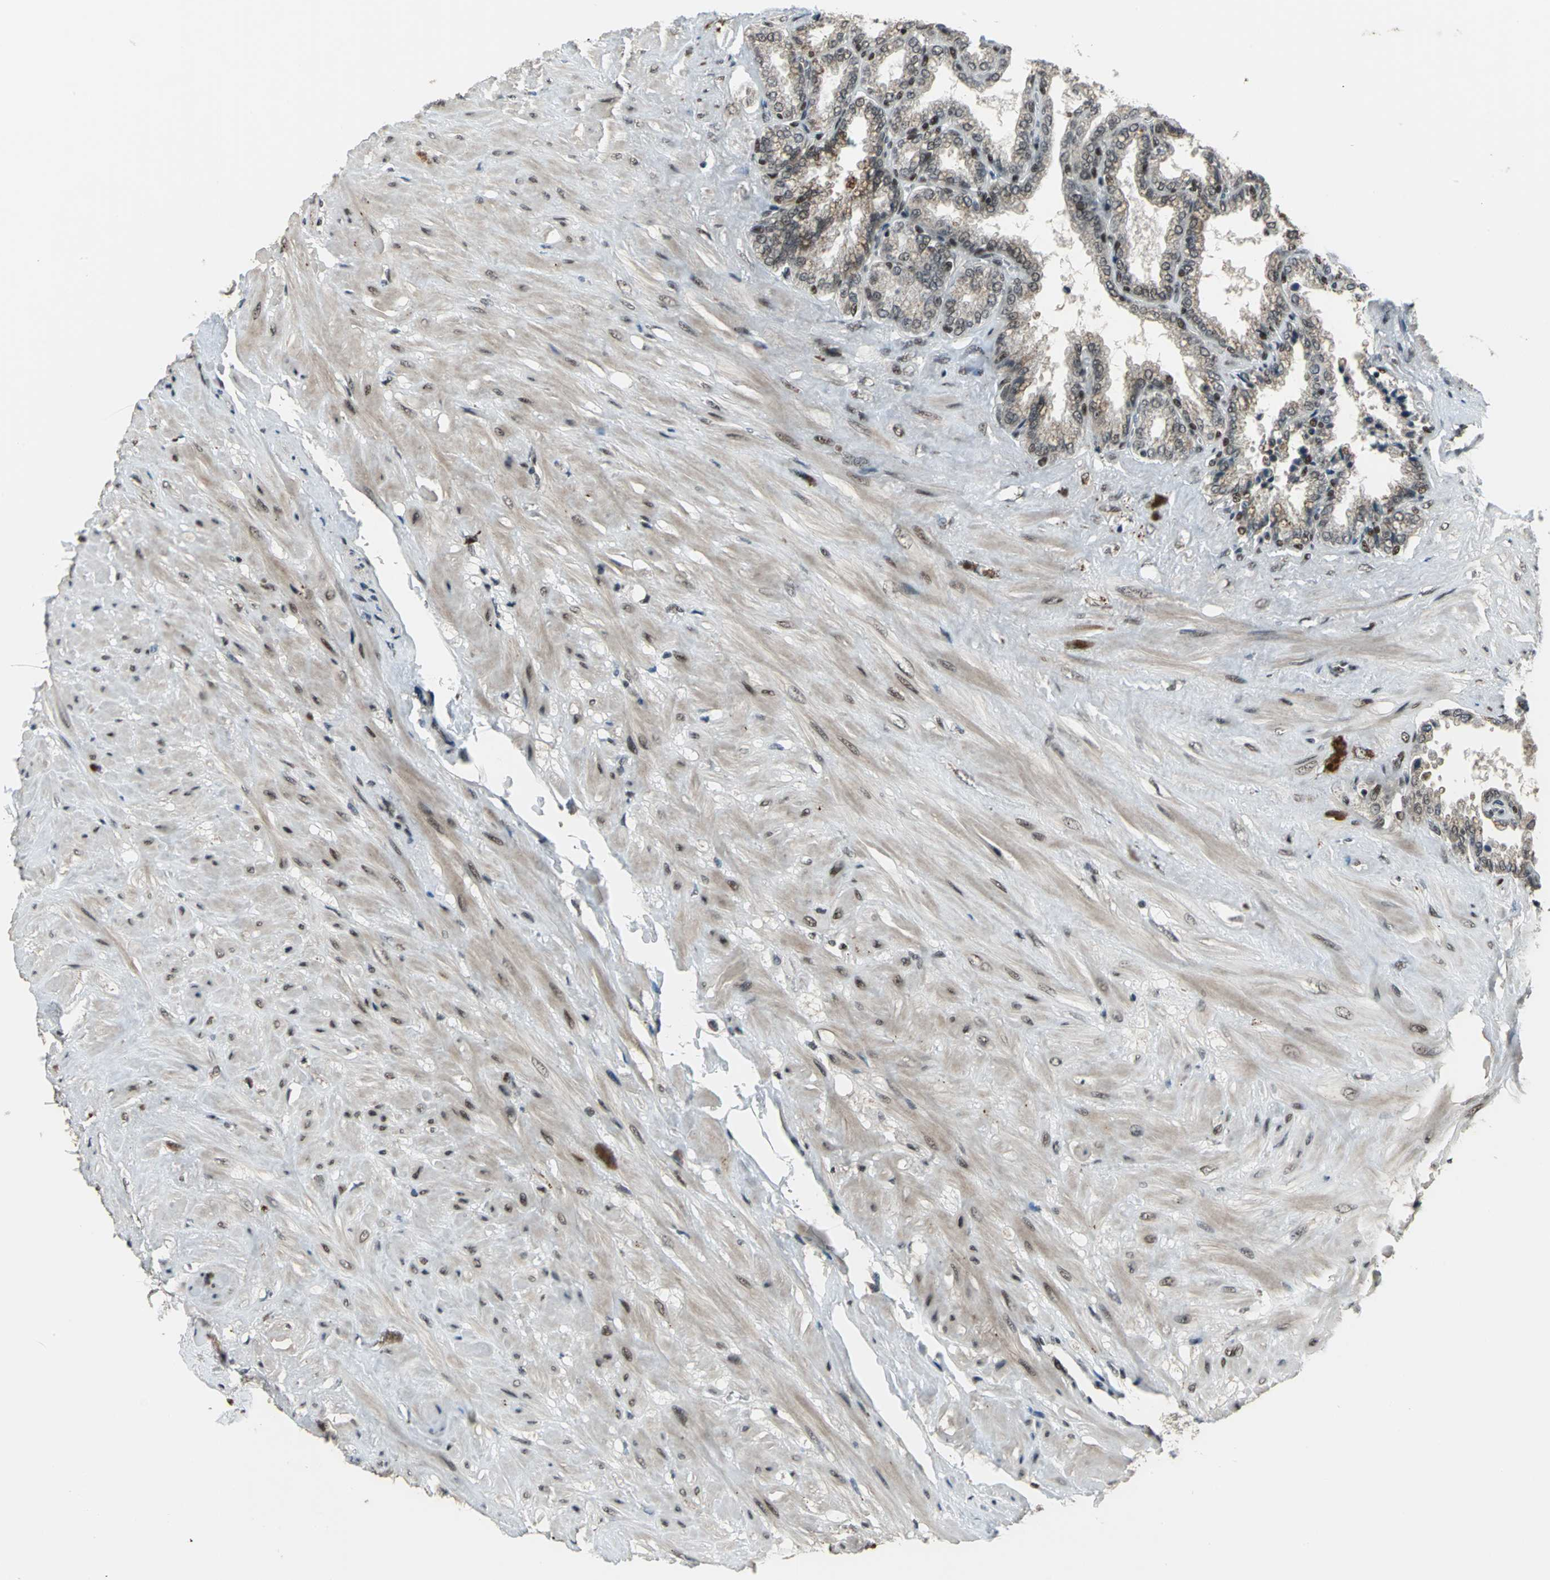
{"staining": {"intensity": "weak", "quantity": "25%-75%", "location": "cytoplasmic/membranous,nuclear"}, "tissue": "seminal vesicle", "cell_type": "Glandular cells", "image_type": "normal", "snomed": [{"axis": "morphology", "description": "Normal tissue, NOS"}, {"axis": "topography", "description": "Seminal veicle"}], "caption": "IHC of benign human seminal vesicle reveals low levels of weak cytoplasmic/membranous,nuclear expression in about 25%-75% of glandular cells. (brown staining indicates protein expression, while blue staining denotes nuclei).", "gene": "ELF2", "patient": {"sex": "male", "age": 46}}